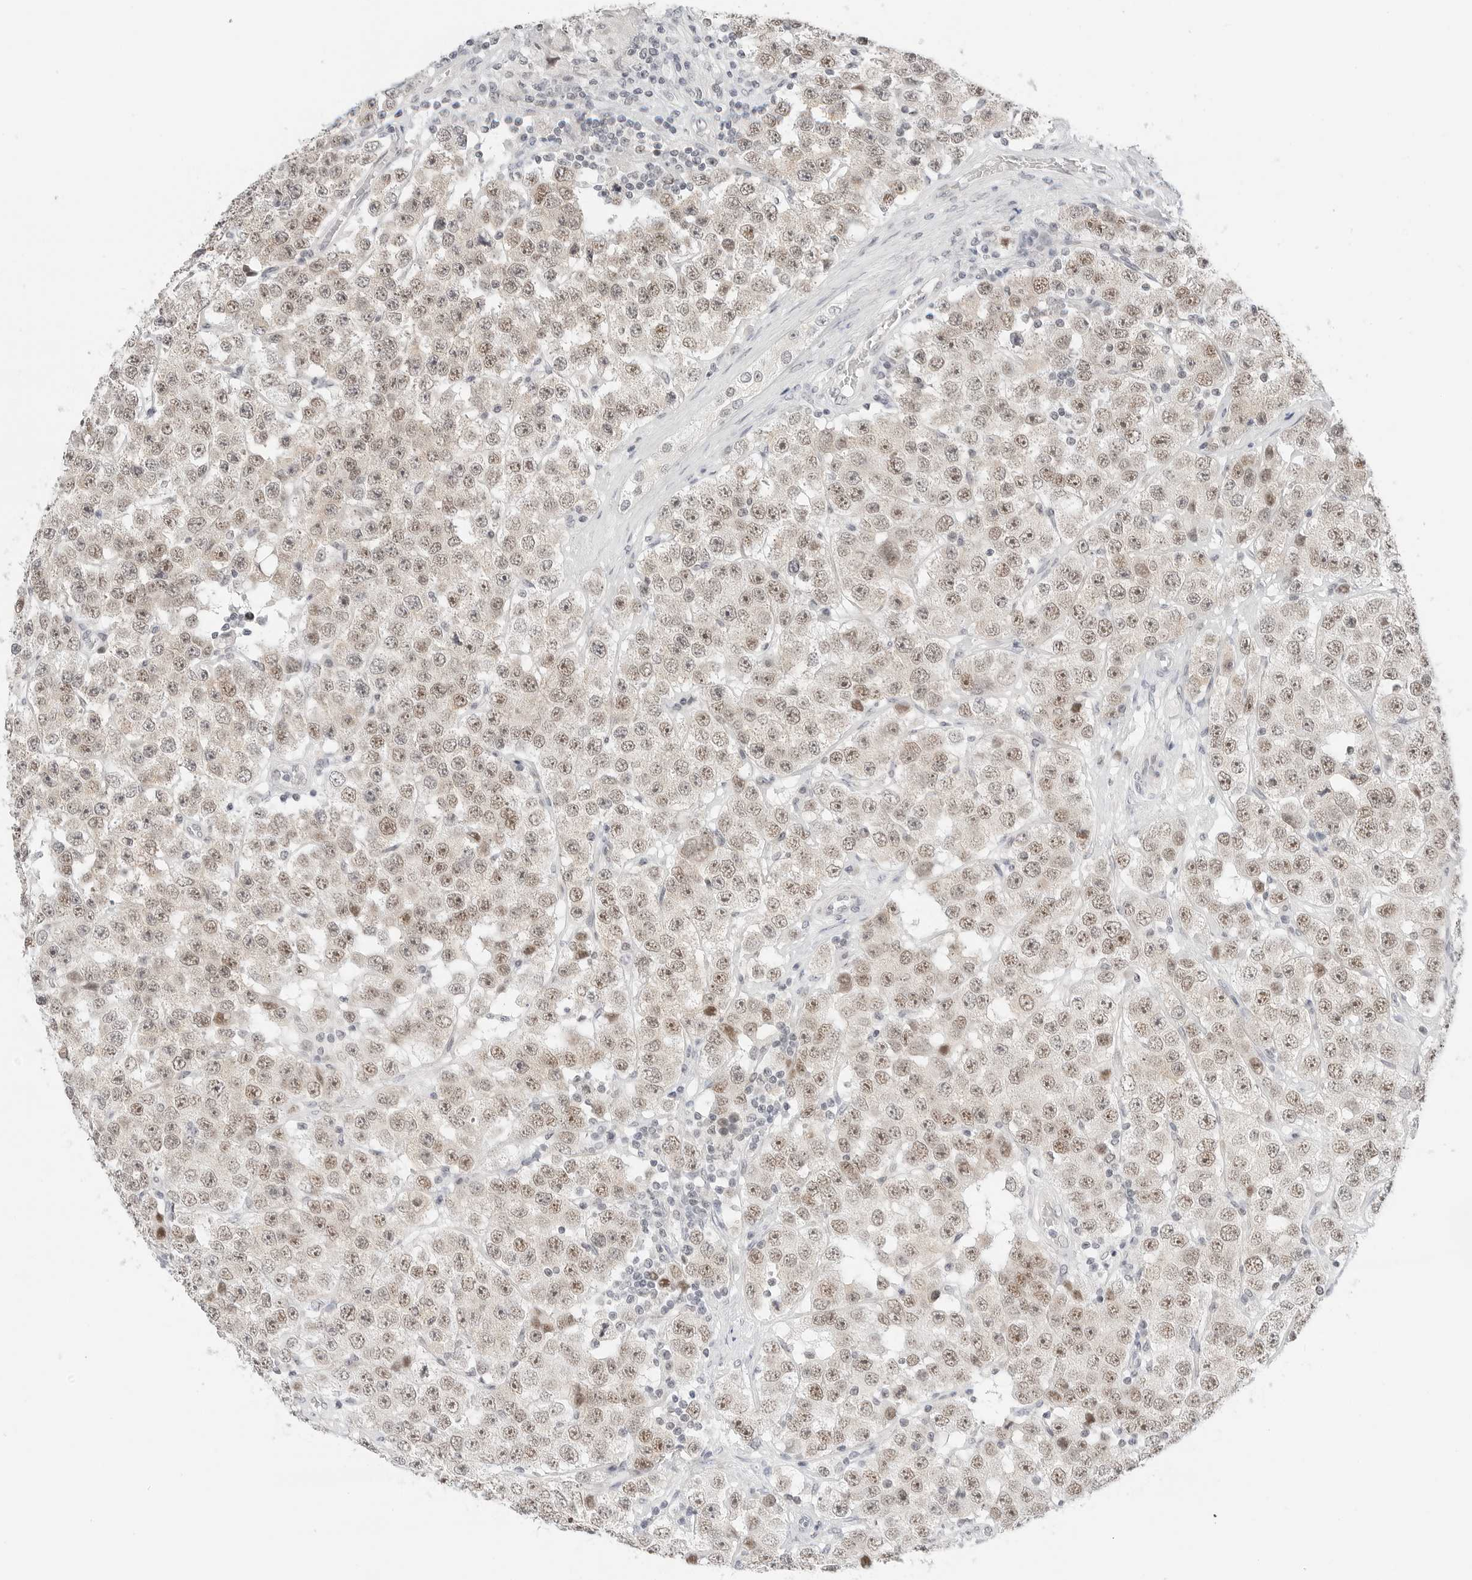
{"staining": {"intensity": "weak", "quantity": ">75%", "location": "nuclear"}, "tissue": "testis cancer", "cell_type": "Tumor cells", "image_type": "cancer", "snomed": [{"axis": "morphology", "description": "Seminoma, NOS"}, {"axis": "topography", "description": "Testis"}], "caption": "Testis cancer tissue exhibits weak nuclear staining in about >75% of tumor cells, visualized by immunohistochemistry.", "gene": "TSEN2", "patient": {"sex": "male", "age": 28}}